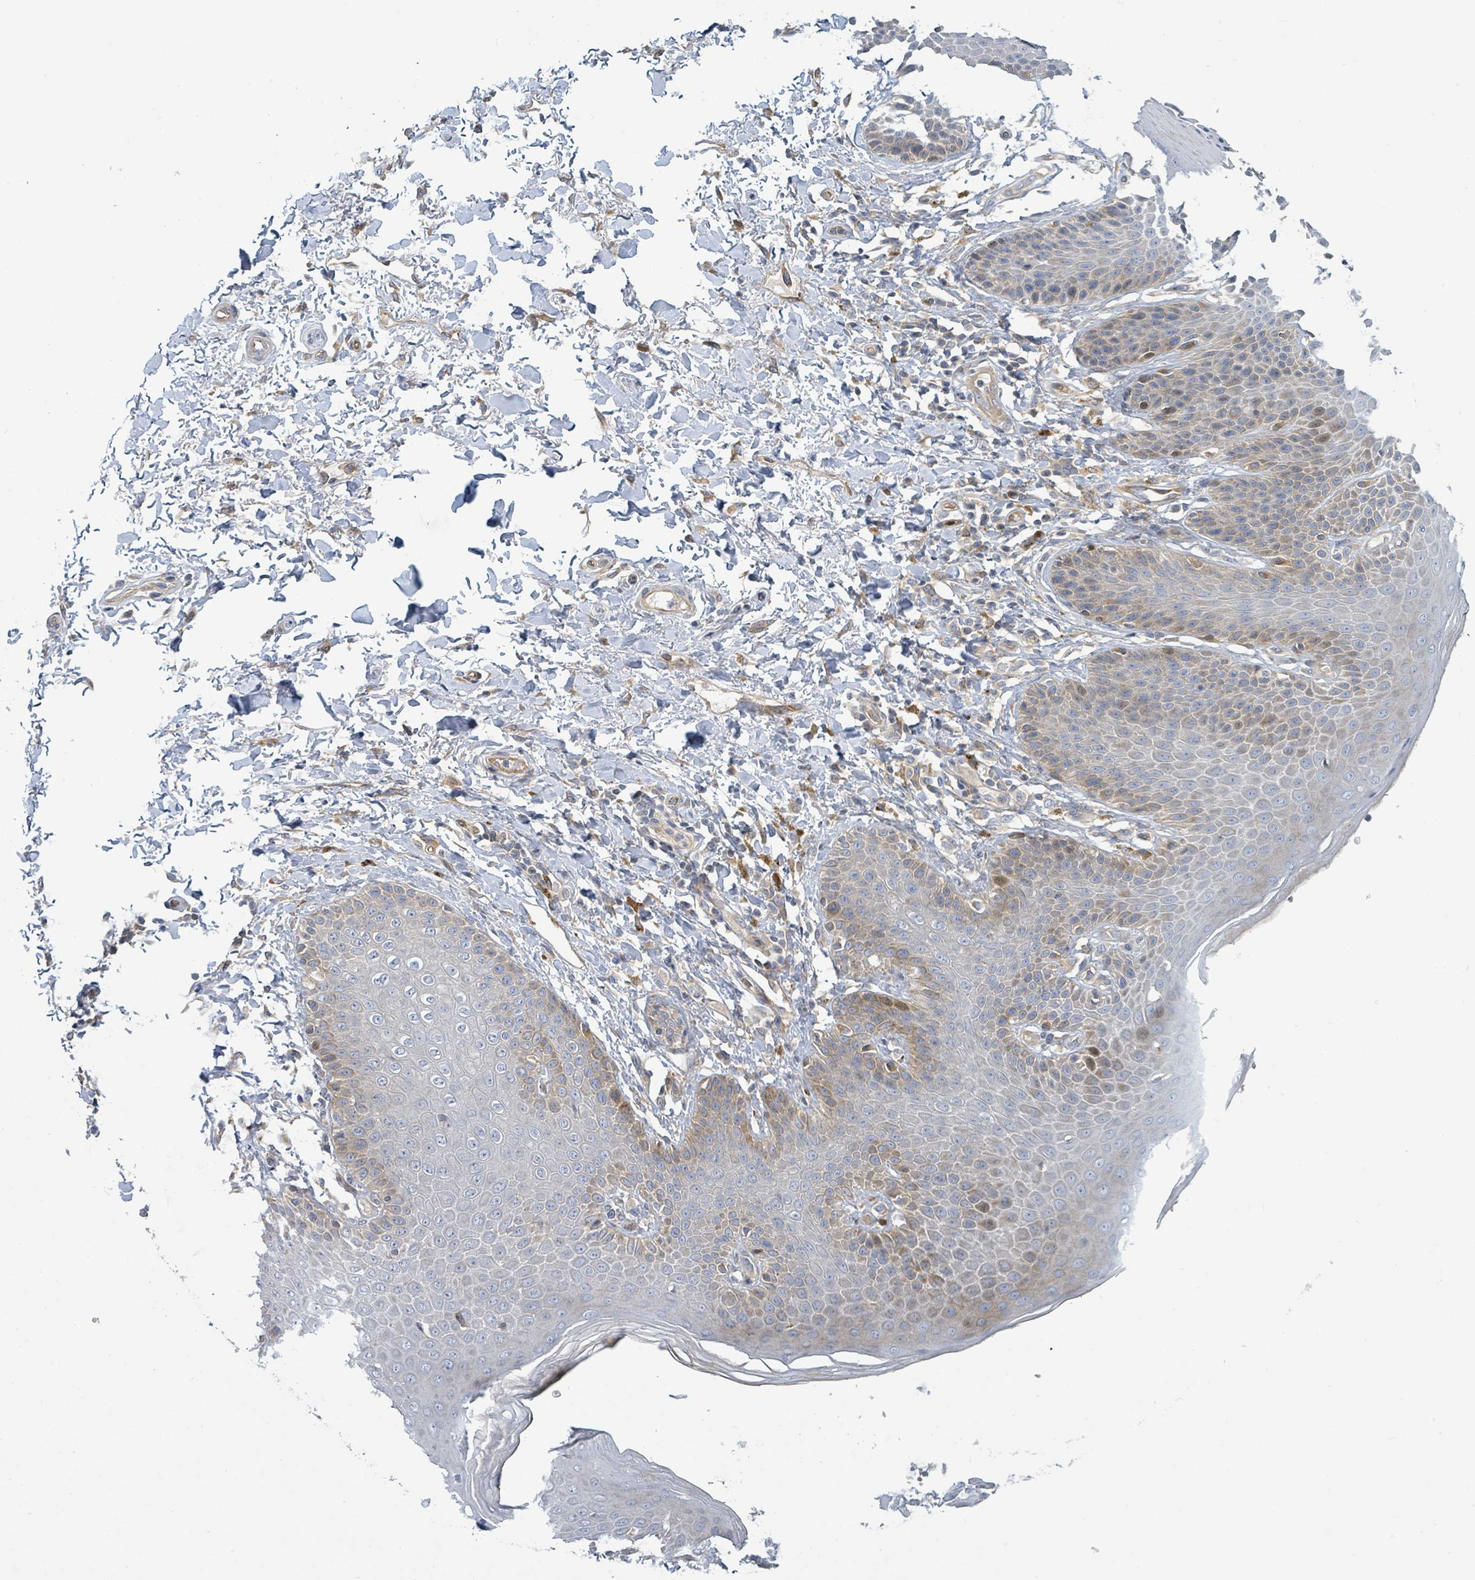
{"staining": {"intensity": "moderate", "quantity": "25%-75%", "location": "cytoplasmic/membranous"}, "tissue": "skin", "cell_type": "Epidermal cells", "image_type": "normal", "snomed": [{"axis": "morphology", "description": "Normal tissue, NOS"}, {"axis": "topography", "description": "Peripheral nerve tissue"}], "caption": "Epidermal cells demonstrate medium levels of moderate cytoplasmic/membranous positivity in approximately 25%-75% of cells in normal skin. The protein is stained brown, and the nuclei are stained in blue (DAB IHC with brightfield microscopy, high magnification).", "gene": "CFAP210", "patient": {"sex": "male", "age": 51}}